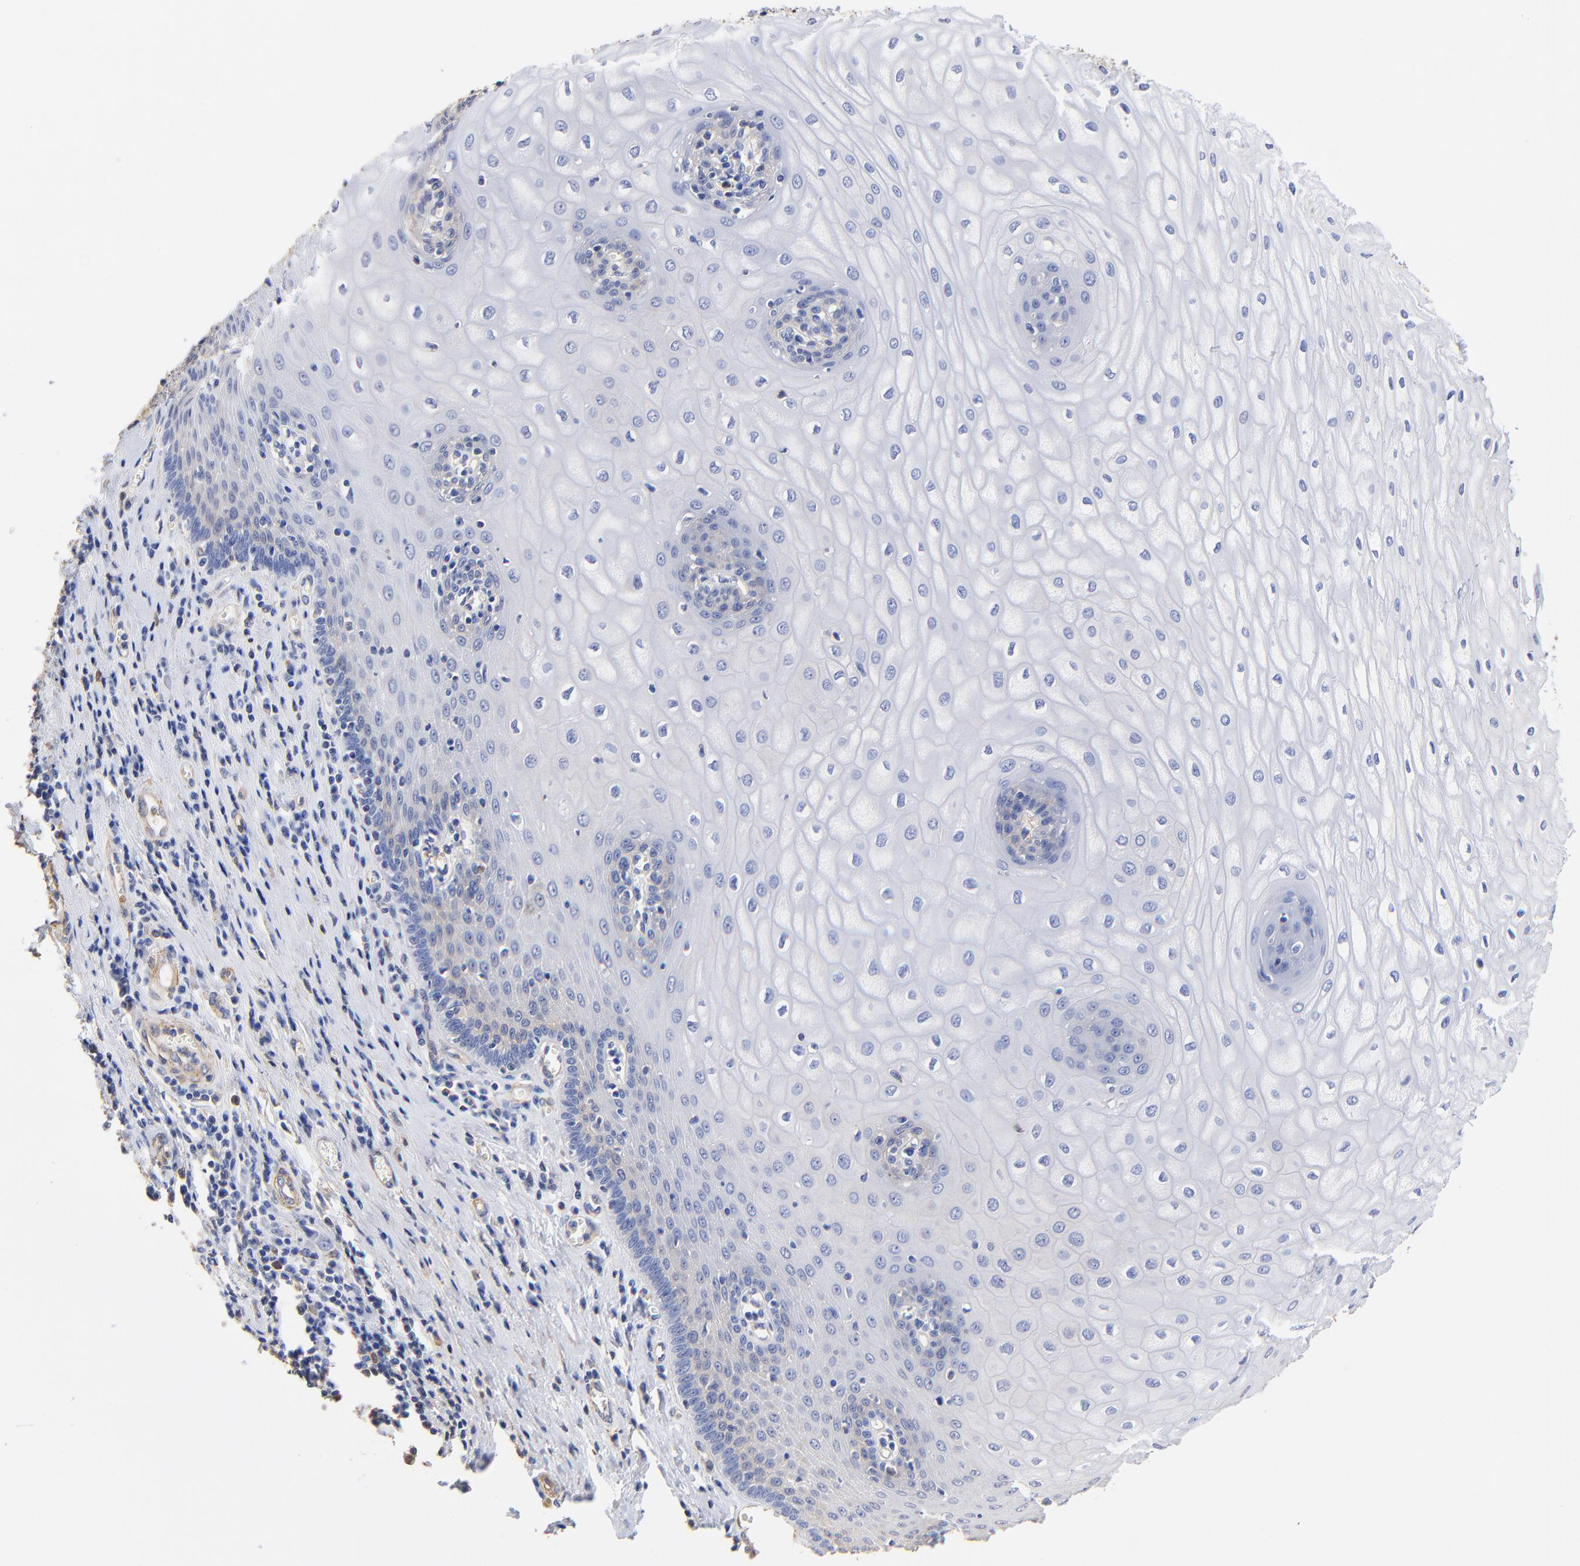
{"staining": {"intensity": "negative", "quantity": "none", "location": "none"}, "tissue": "esophagus", "cell_type": "Squamous epithelial cells", "image_type": "normal", "snomed": [{"axis": "morphology", "description": "Normal tissue, NOS"}, {"axis": "morphology", "description": "Squamous cell carcinoma, NOS"}, {"axis": "topography", "description": "Esophagus"}], "caption": "Immunohistochemistry micrograph of normal esophagus: esophagus stained with DAB displays no significant protein expression in squamous epithelial cells. (Brightfield microscopy of DAB immunohistochemistry at high magnification).", "gene": "TAGLN2", "patient": {"sex": "male", "age": 65}}